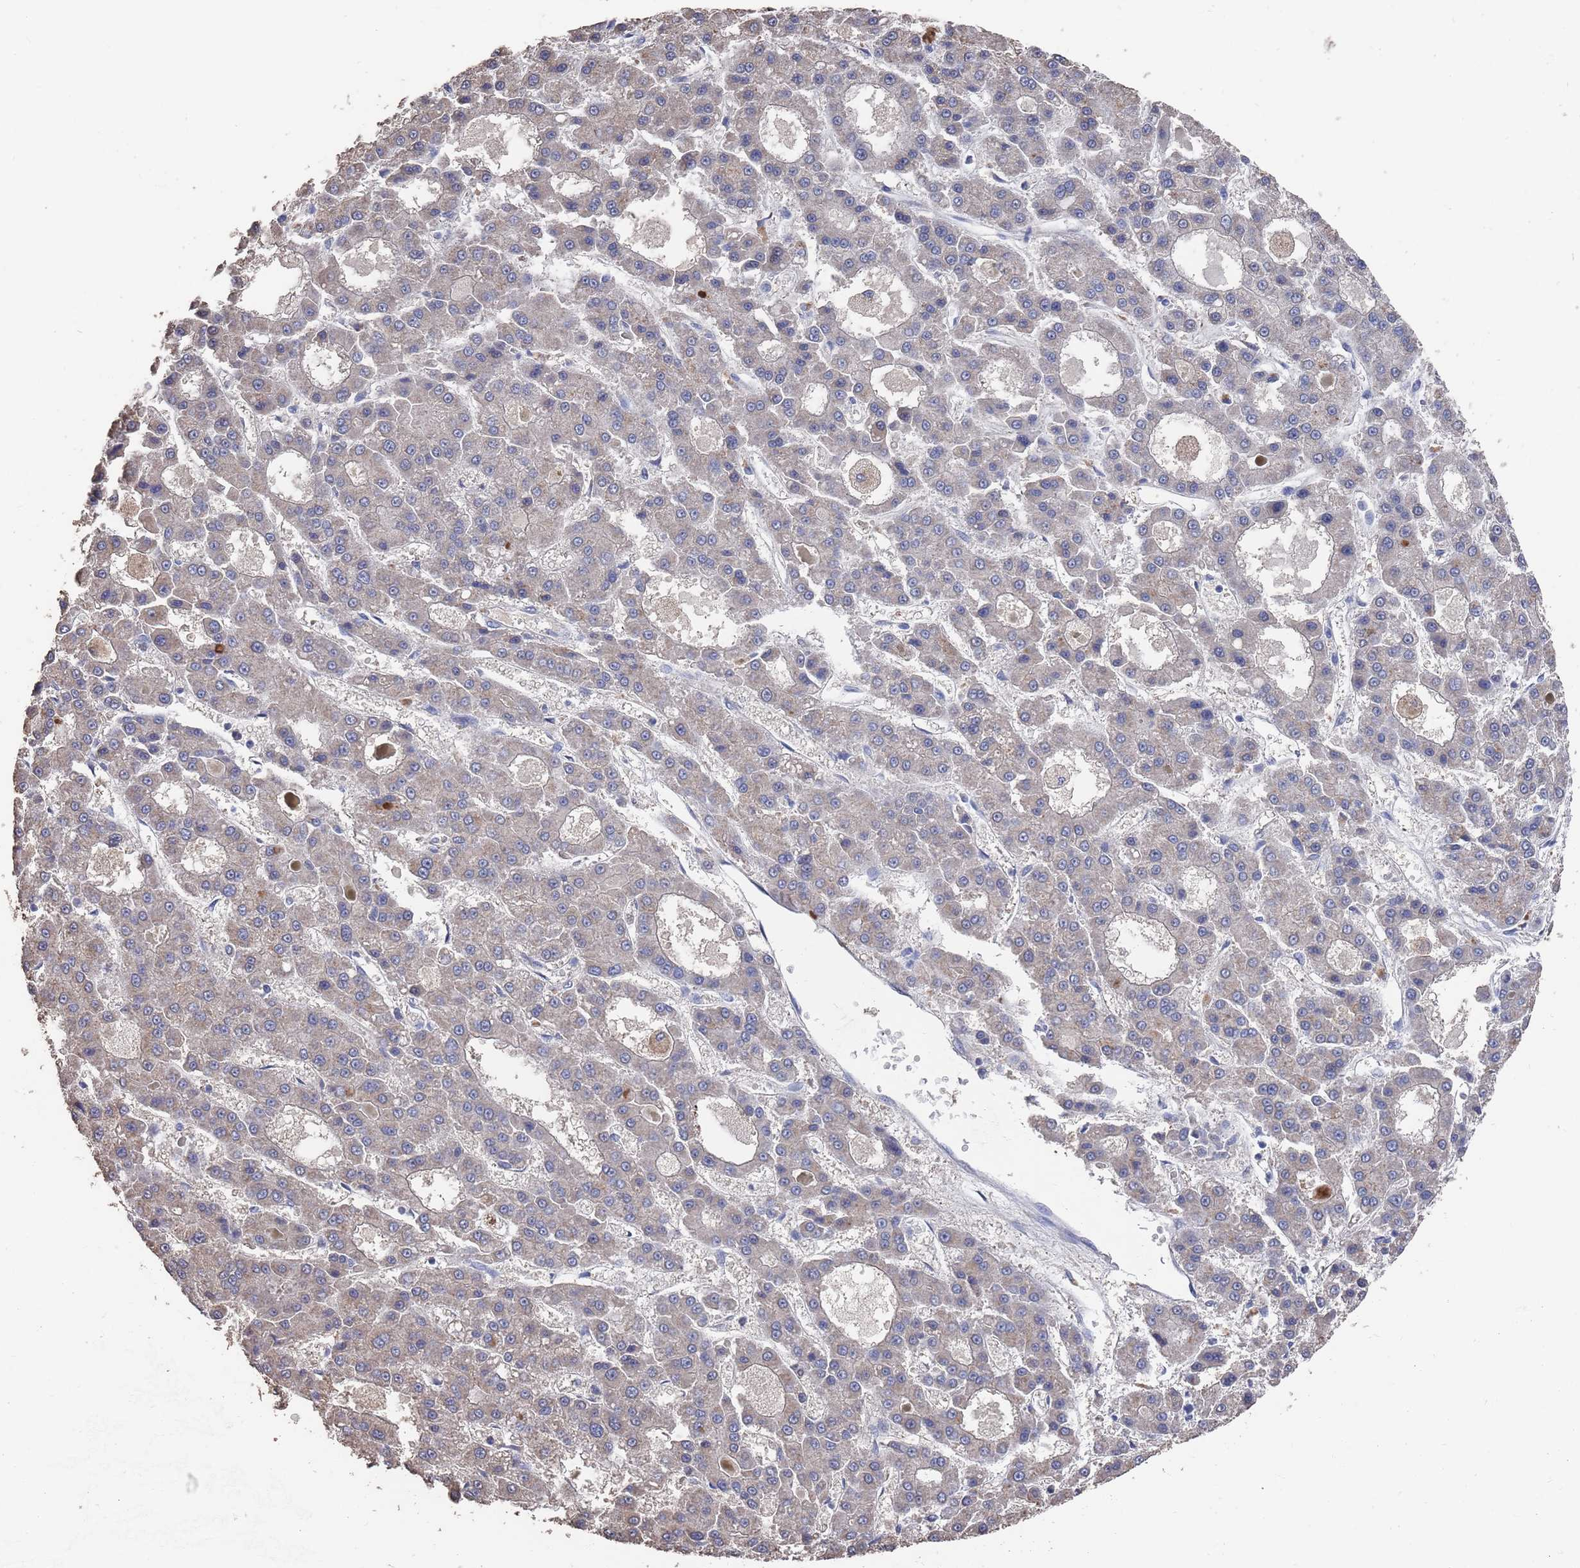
{"staining": {"intensity": "moderate", "quantity": "<25%", "location": "cytoplasmic/membranous"}, "tissue": "liver cancer", "cell_type": "Tumor cells", "image_type": "cancer", "snomed": [{"axis": "morphology", "description": "Carcinoma, Hepatocellular, NOS"}, {"axis": "topography", "description": "Liver"}], "caption": "Protein analysis of liver cancer tissue reveals moderate cytoplasmic/membranous staining in about <25% of tumor cells.", "gene": "BTBD18", "patient": {"sex": "male", "age": 70}}